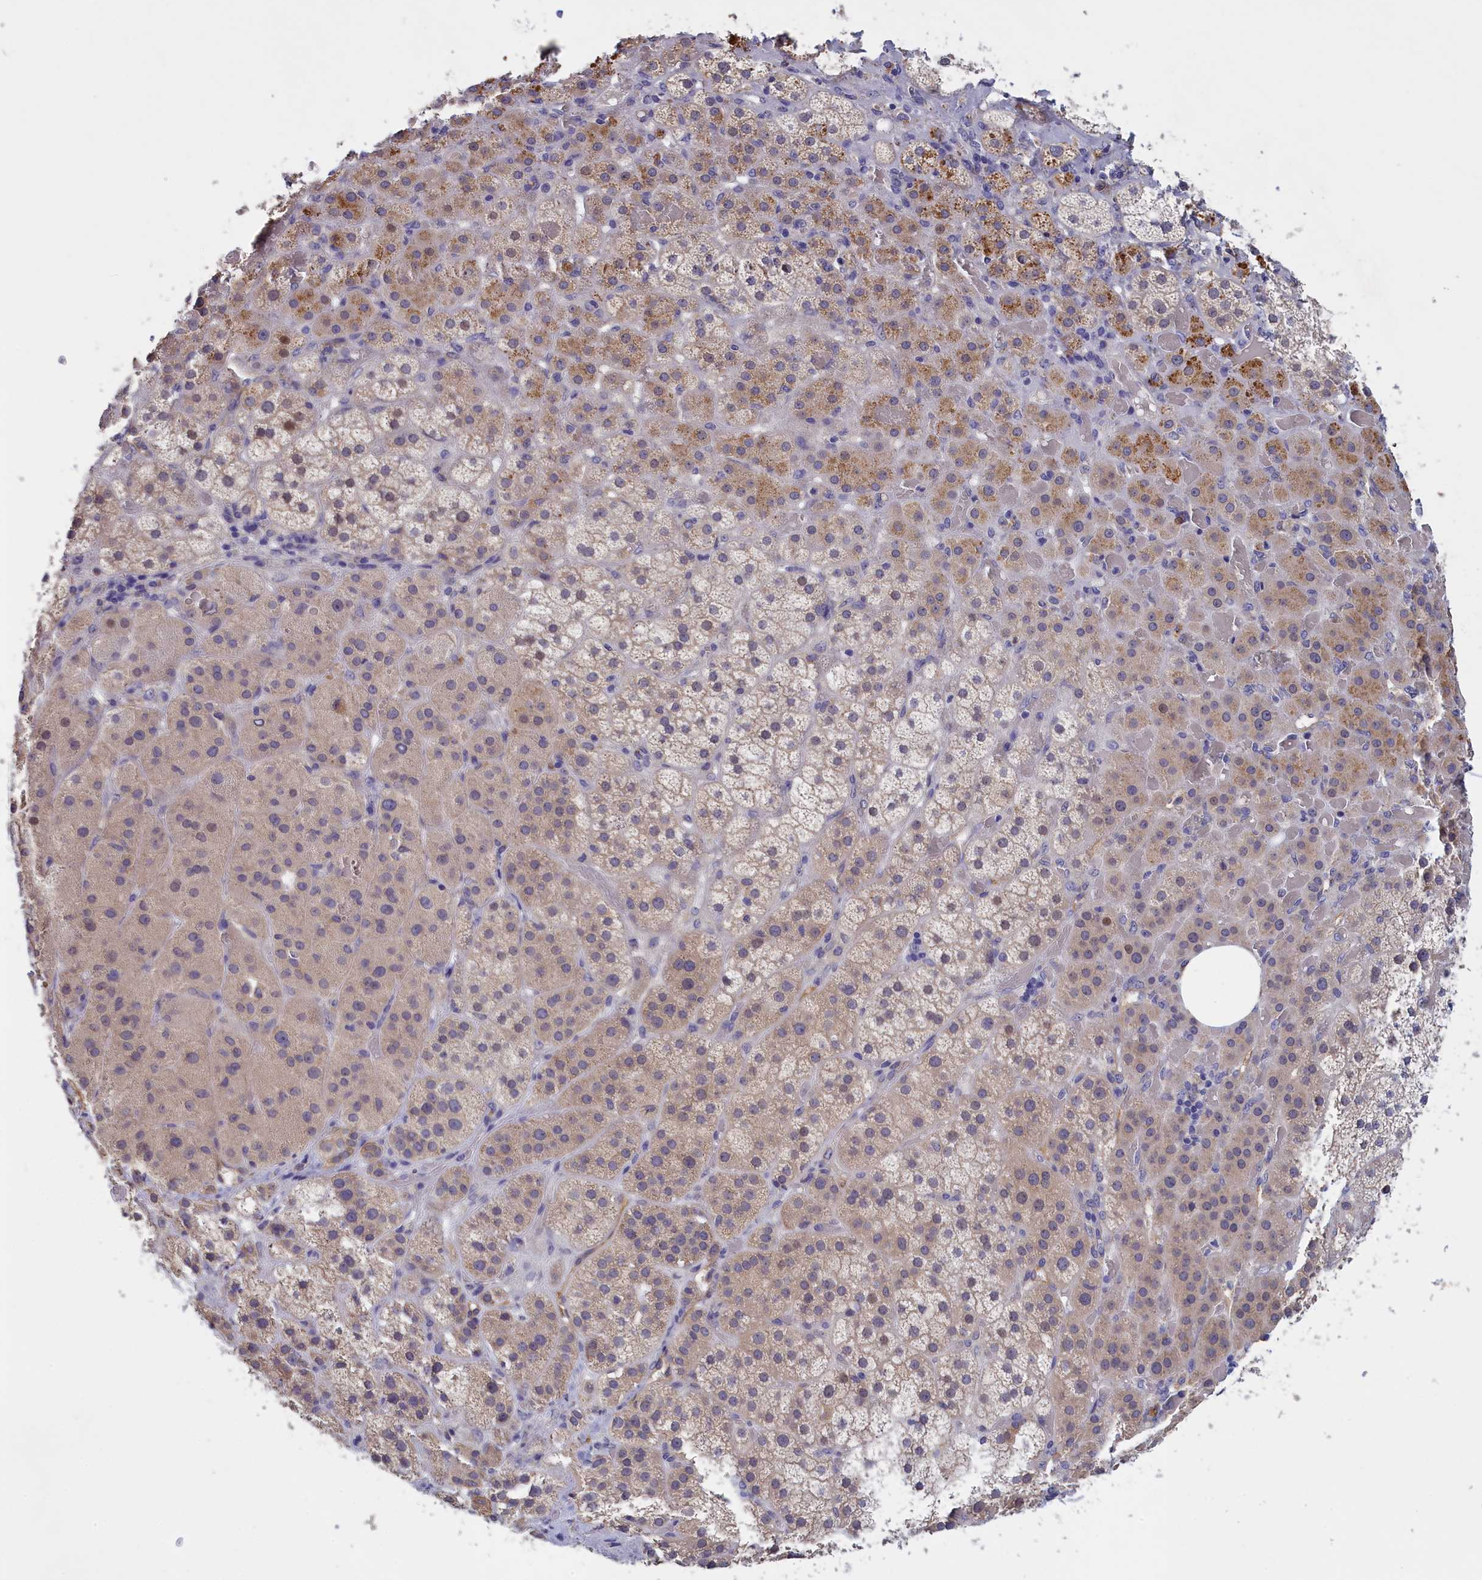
{"staining": {"intensity": "weak", "quantity": ">75%", "location": "cytoplasmic/membranous"}, "tissue": "adrenal gland", "cell_type": "Glandular cells", "image_type": "normal", "snomed": [{"axis": "morphology", "description": "Normal tissue, NOS"}, {"axis": "topography", "description": "Adrenal gland"}], "caption": "Immunohistochemical staining of benign human adrenal gland displays >75% levels of weak cytoplasmic/membranous protein staining in approximately >75% of glandular cells.", "gene": "COL19A1", "patient": {"sex": "male", "age": 57}}